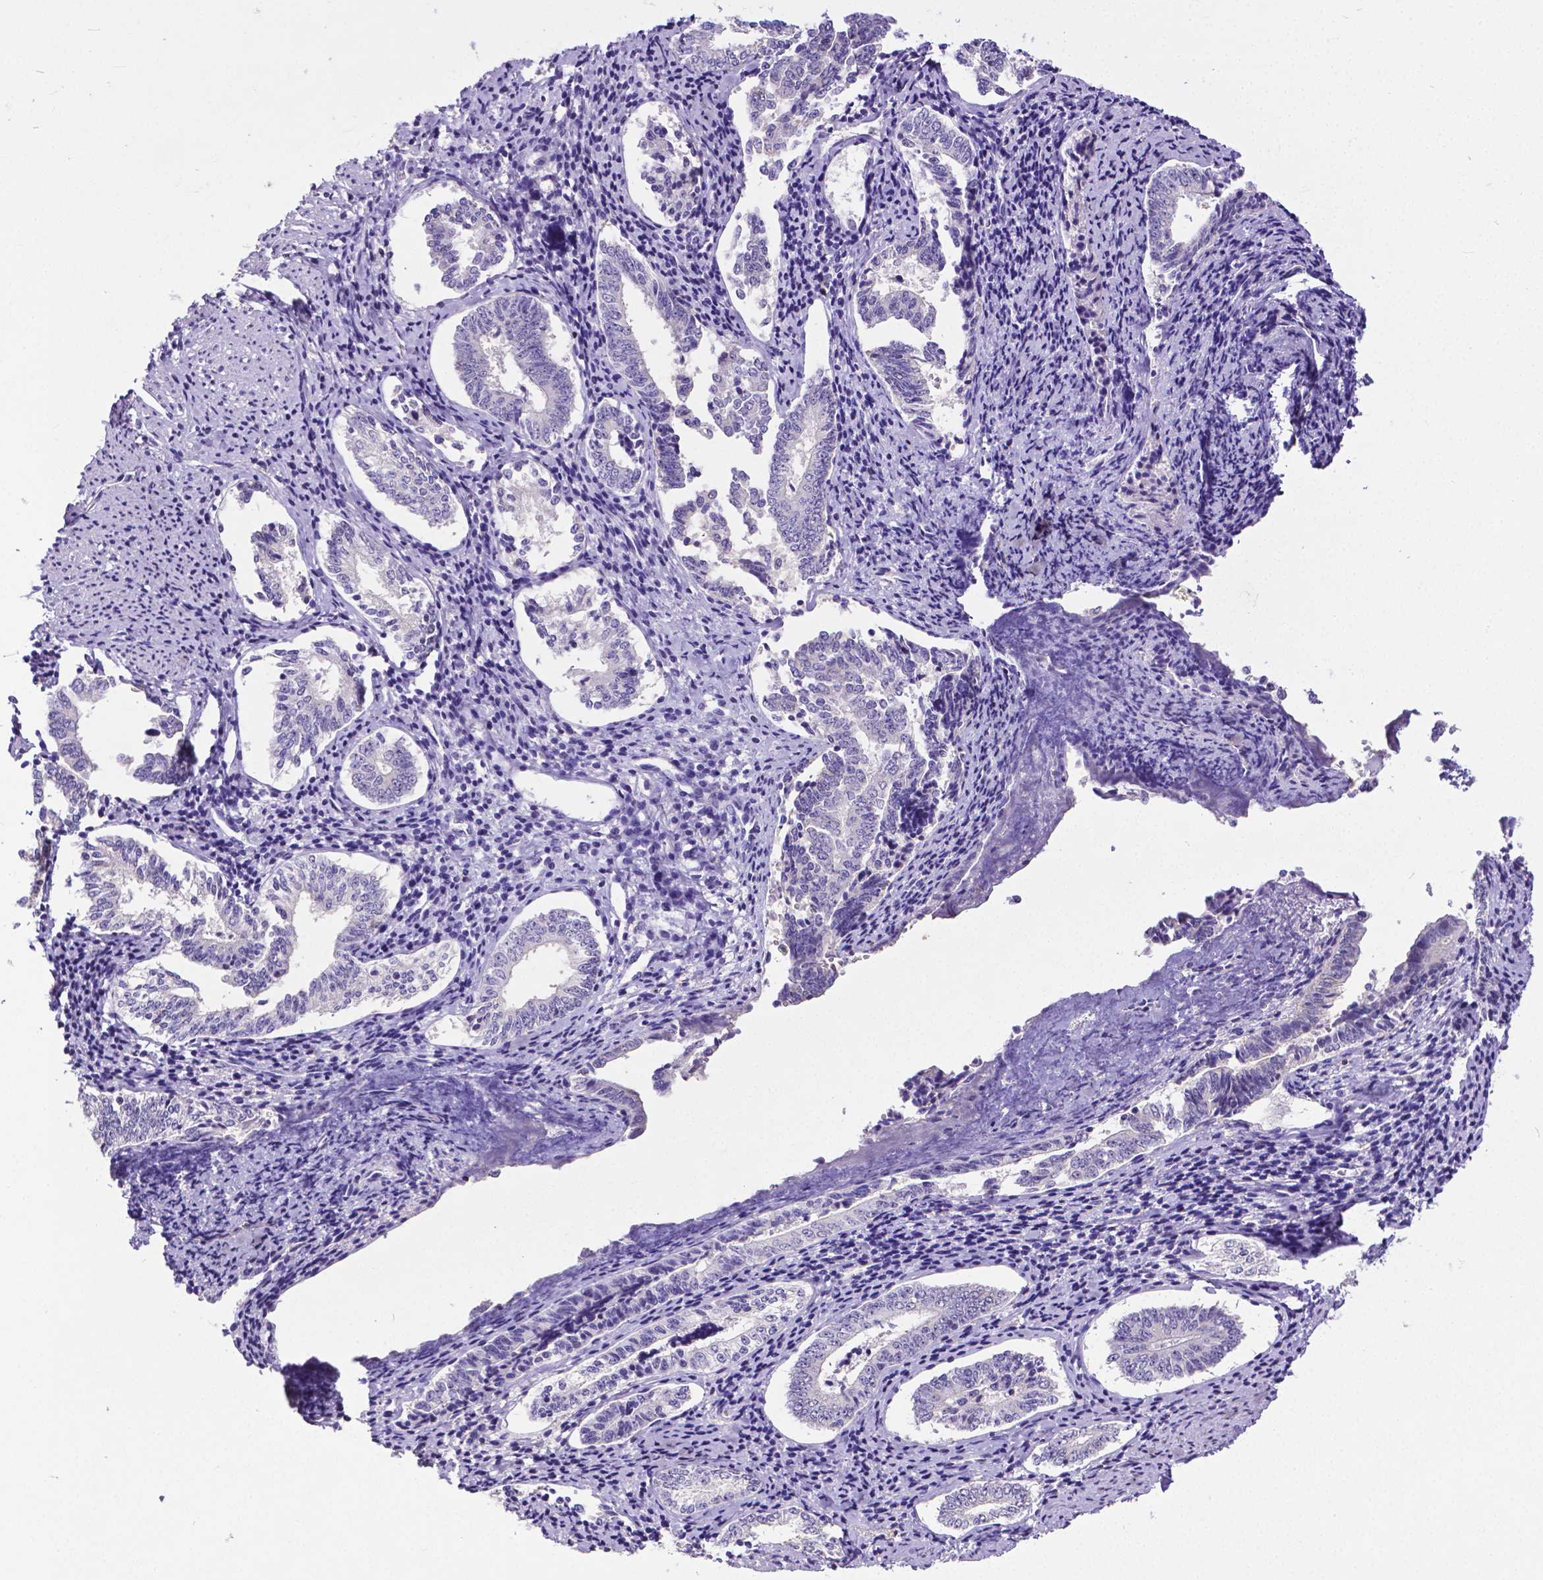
{"staining": {"intensity": "negative", "quantity": "none", "location": "none"}, "tissue": "cervical cancer", "cell_type": "Tumor cells", "image_type": "cancer", "snomed": [{"axis": "morphology", "description": "Squamous cell carcinoma, NOS"}, {"axis": "topography", "description": "Cervix"}], "caption": "A photomicrograph of human cervical cancer (squamous cell carcinoma) is negative for staining in tumor cells. The staining was performed using DAB to visualize the protein expression in brown, while the nuclei were stained in blue with hematoxylin (Magnification: 20x).", "gene": "CD4", "patient": {"sex": "female", "age": 59}}